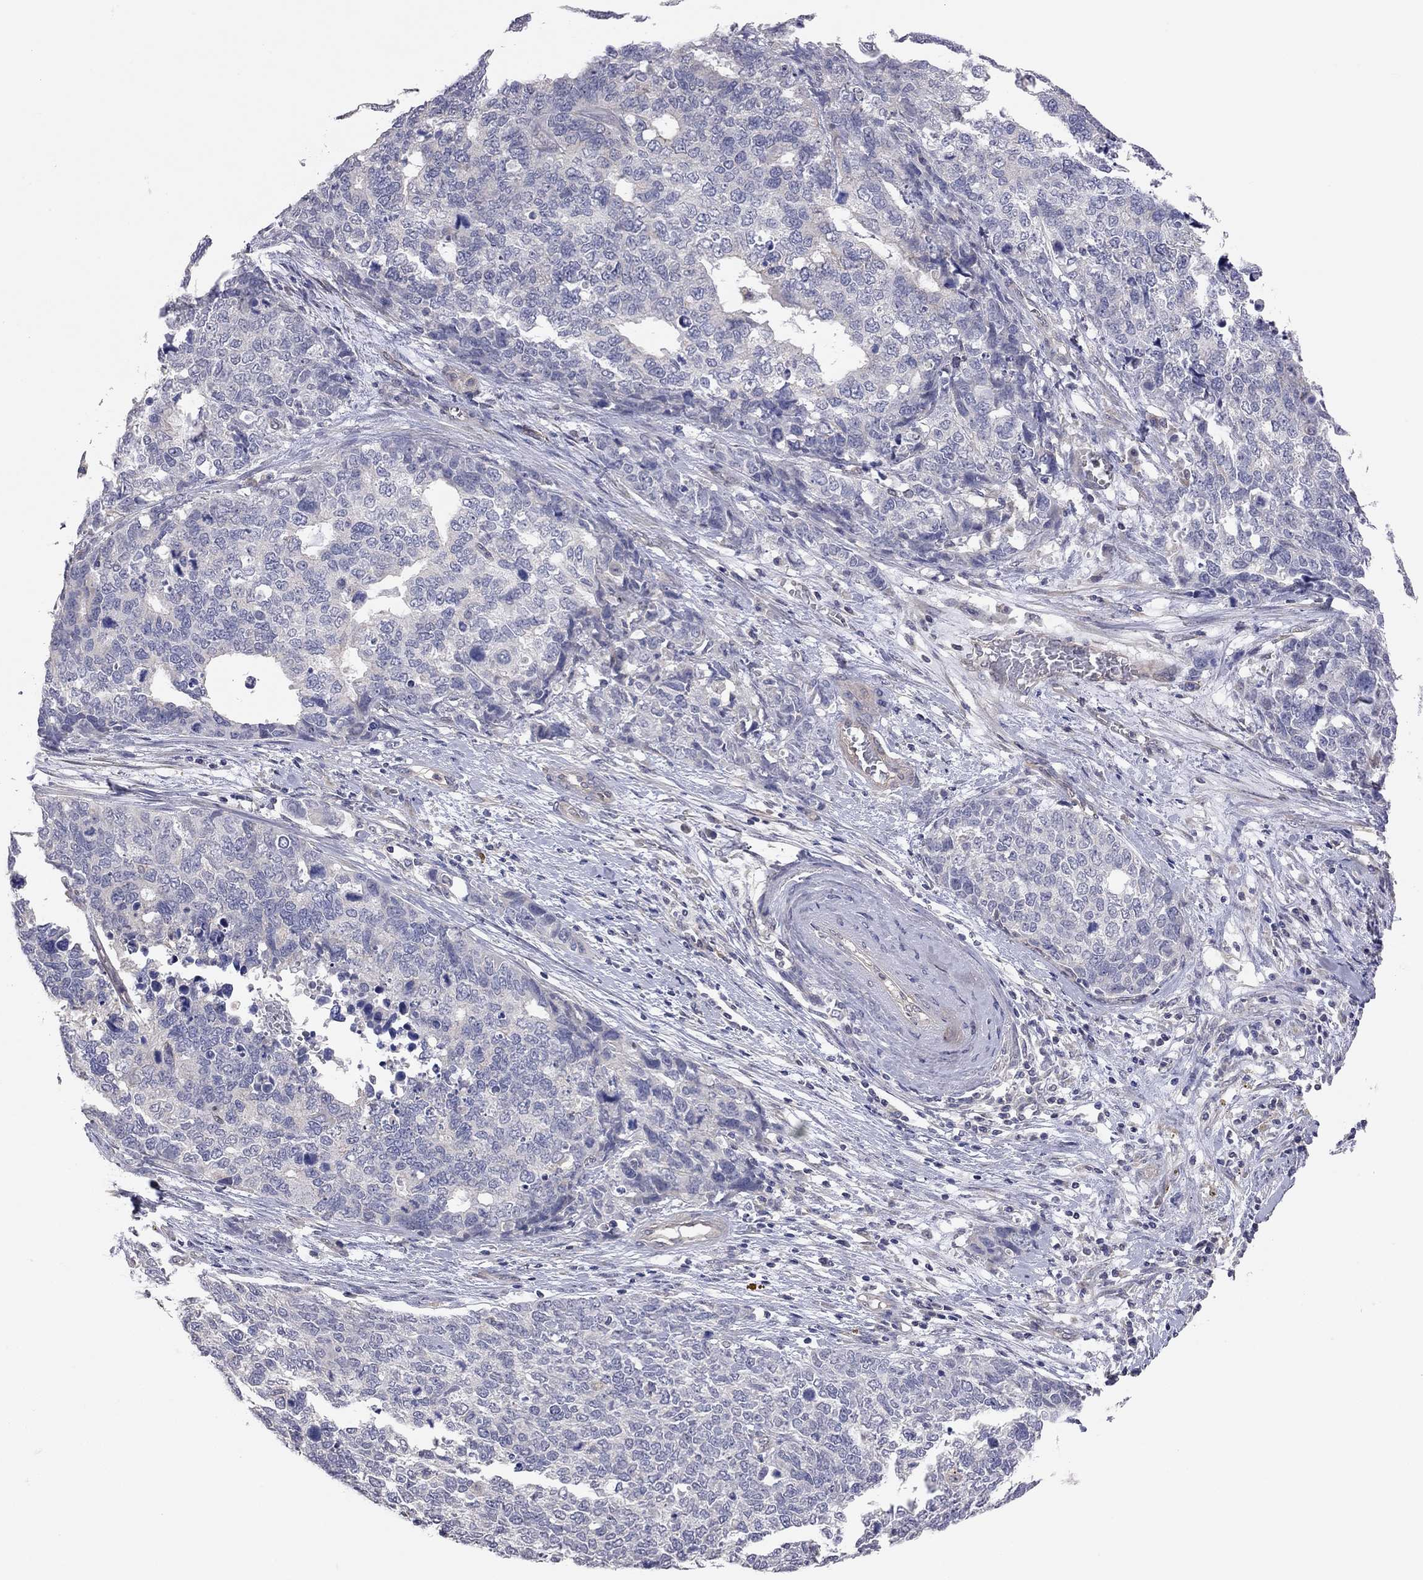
{"staining": {"intensity": "negative", "quantity": "none", "location": "none"}, "tissue": "cervical cancer", "cell_type": "Tumor cells", "image_type": "cancer", "snomed": [{"axis": "morphology", "description": "Squamous cell carcinoma, NOS"}, {"axis": "topography", "description": "Cervix"}], "caption": "Immunohistochemistry of human cervical cancer (squamous cell carcinoma) exhibits no staining in tumor cells.", "gene": "KCNB1", "patient": {"sex": "female", "age": 63}}